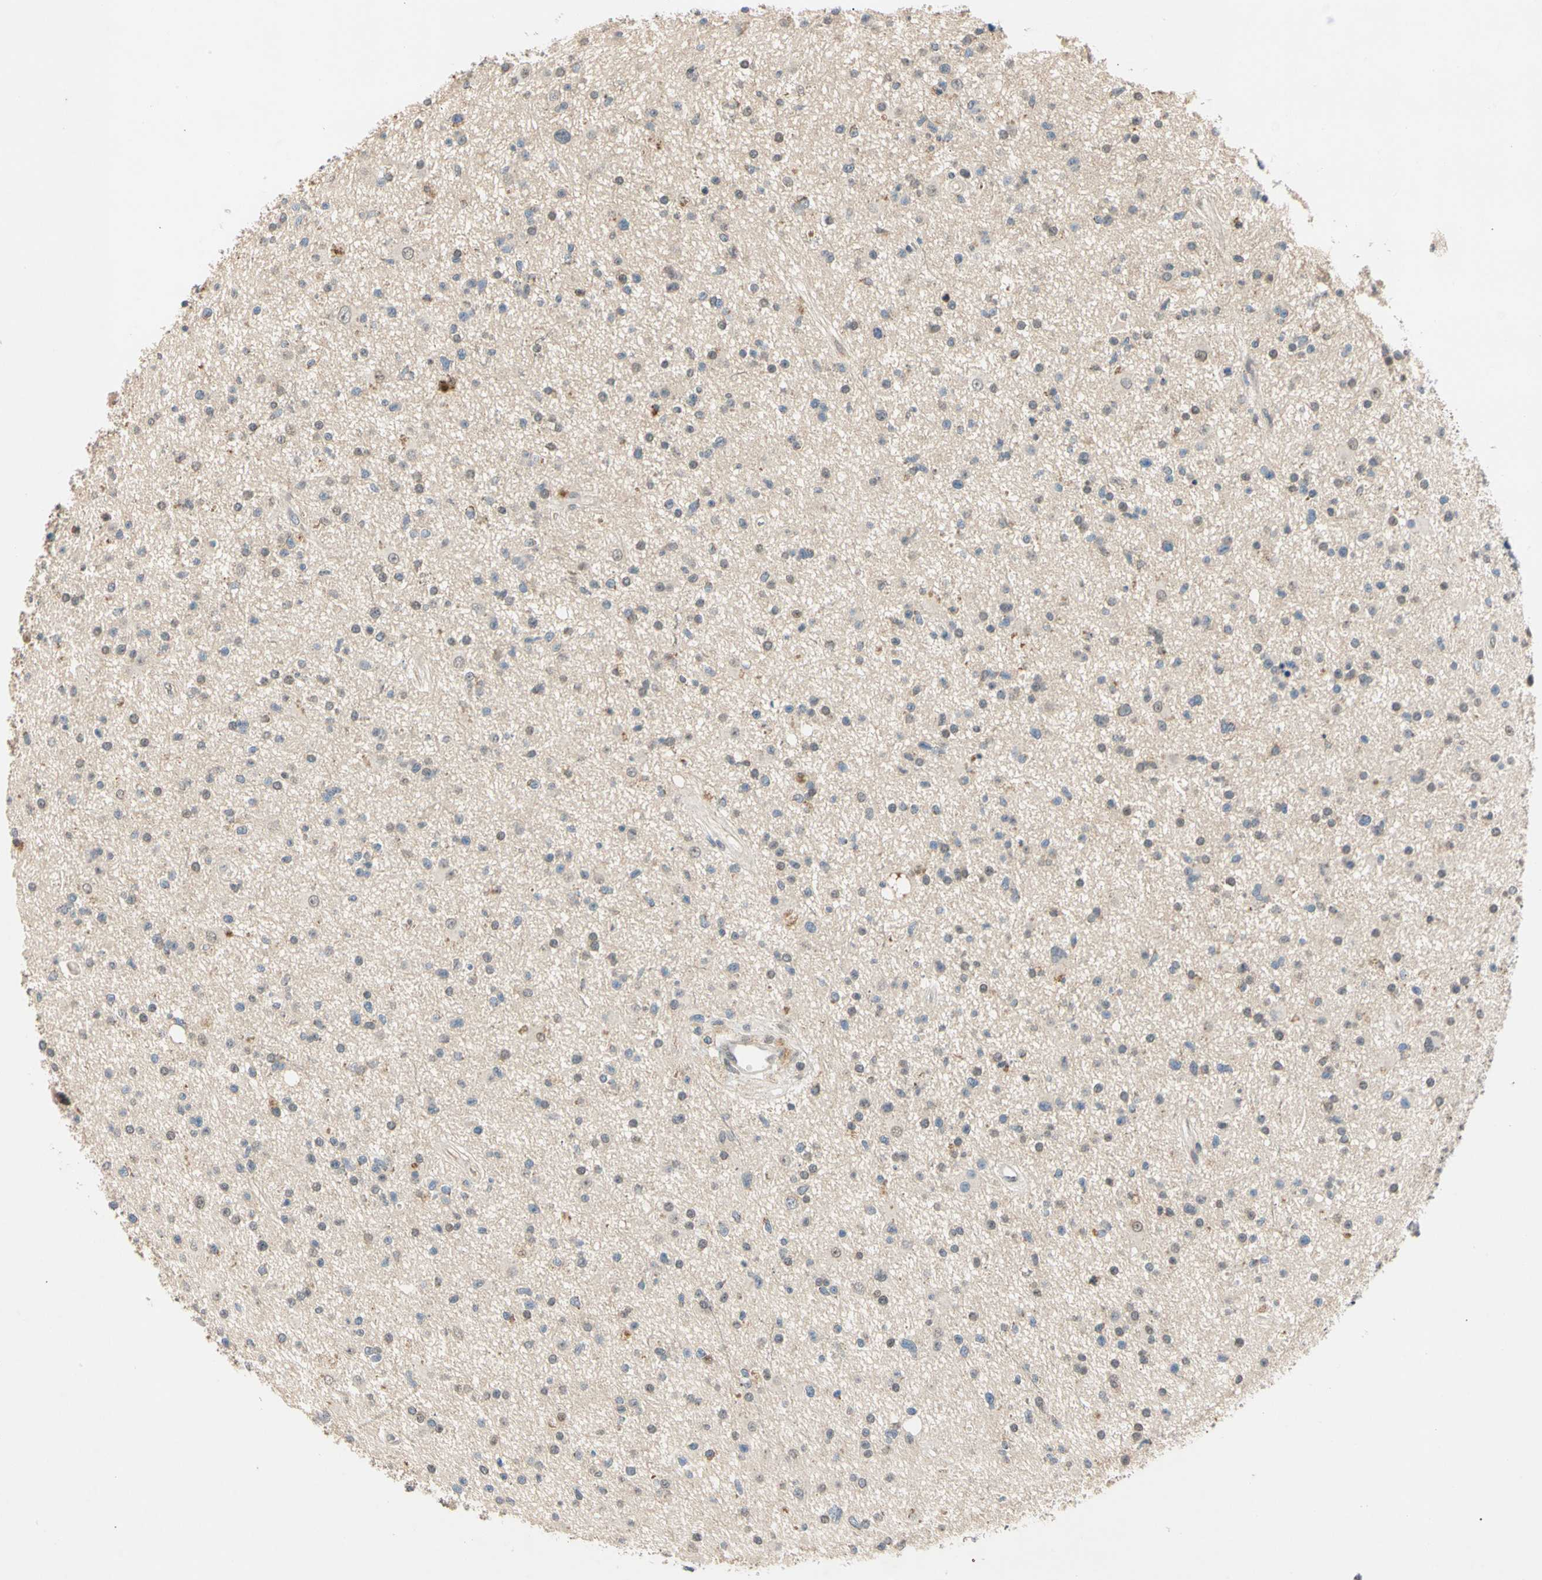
{"staining": {"intensity": "negative", "quantity": "none", "location": "none"}, "tissue": "glioma", "cell_type": "Tumor cells", "image_type": "cancer", "snomed": [{"axis": "morphology", "description": "Glioma, malignant, High grade"}, {"axis": "topography", "description": "Brain"}], "caption": "Histopathology image shows no significant protein expression in tumor cells of glioma.", "gene": "RIOX2", "patient": {"sex": "male", "age": 33}}